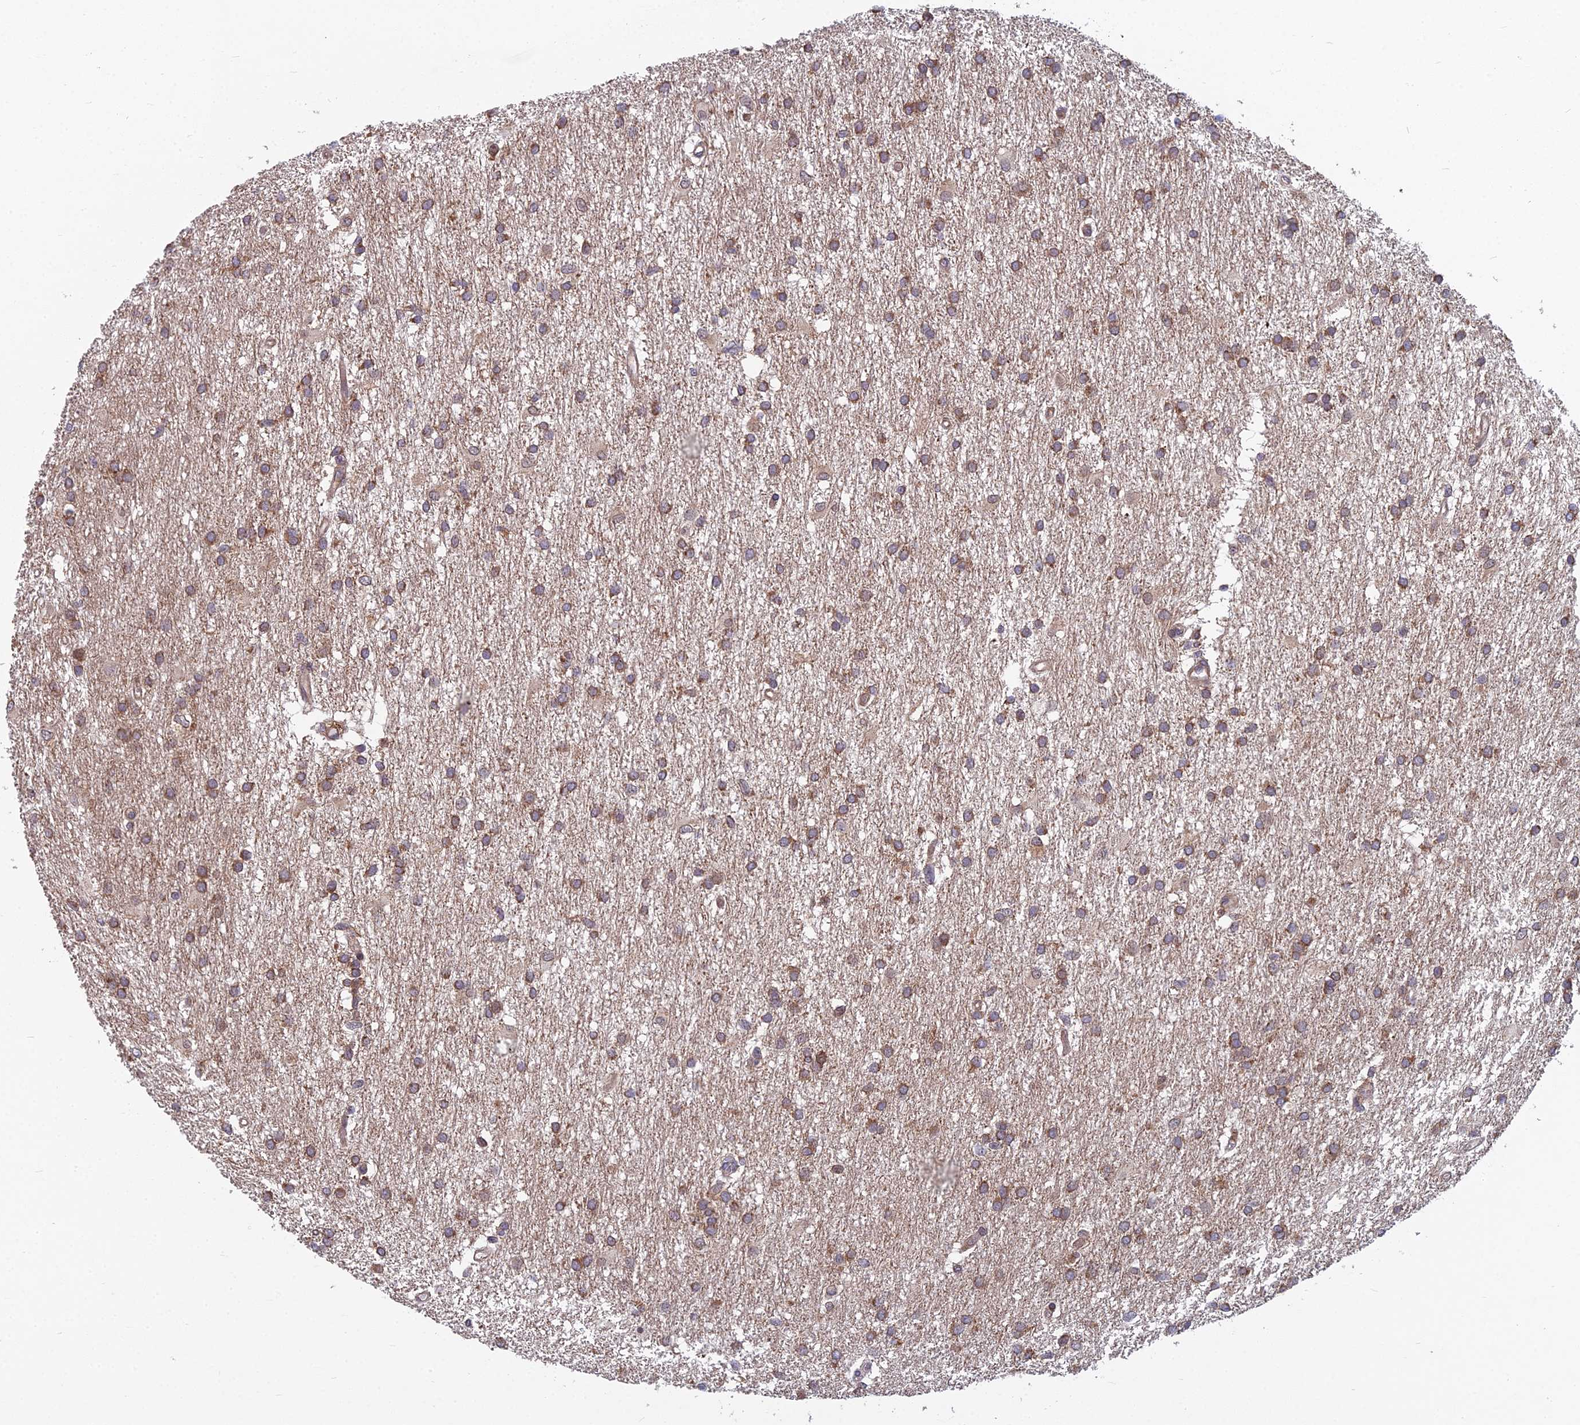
{"staining": {"intensity": "moderate", "quantity": ">75%", "location": "cytoplasmic/membranous"}, "tissue": "glioma", "cell_type": "Tumor cells", "image_type": "cancer", "snomed": [{"axis": "morphology", "description": "Glioma, malignant, High grade"}, {"axis": "topography", "description": "Brain"}], "caption": "Protein staining of malignant high-grade glioma tissue exhibits moderate cytoplasmic/membranous staining in about >75% of tumor cells.", "gene": "COMMD2", "patient": {"sex": "male", "age": 77}}